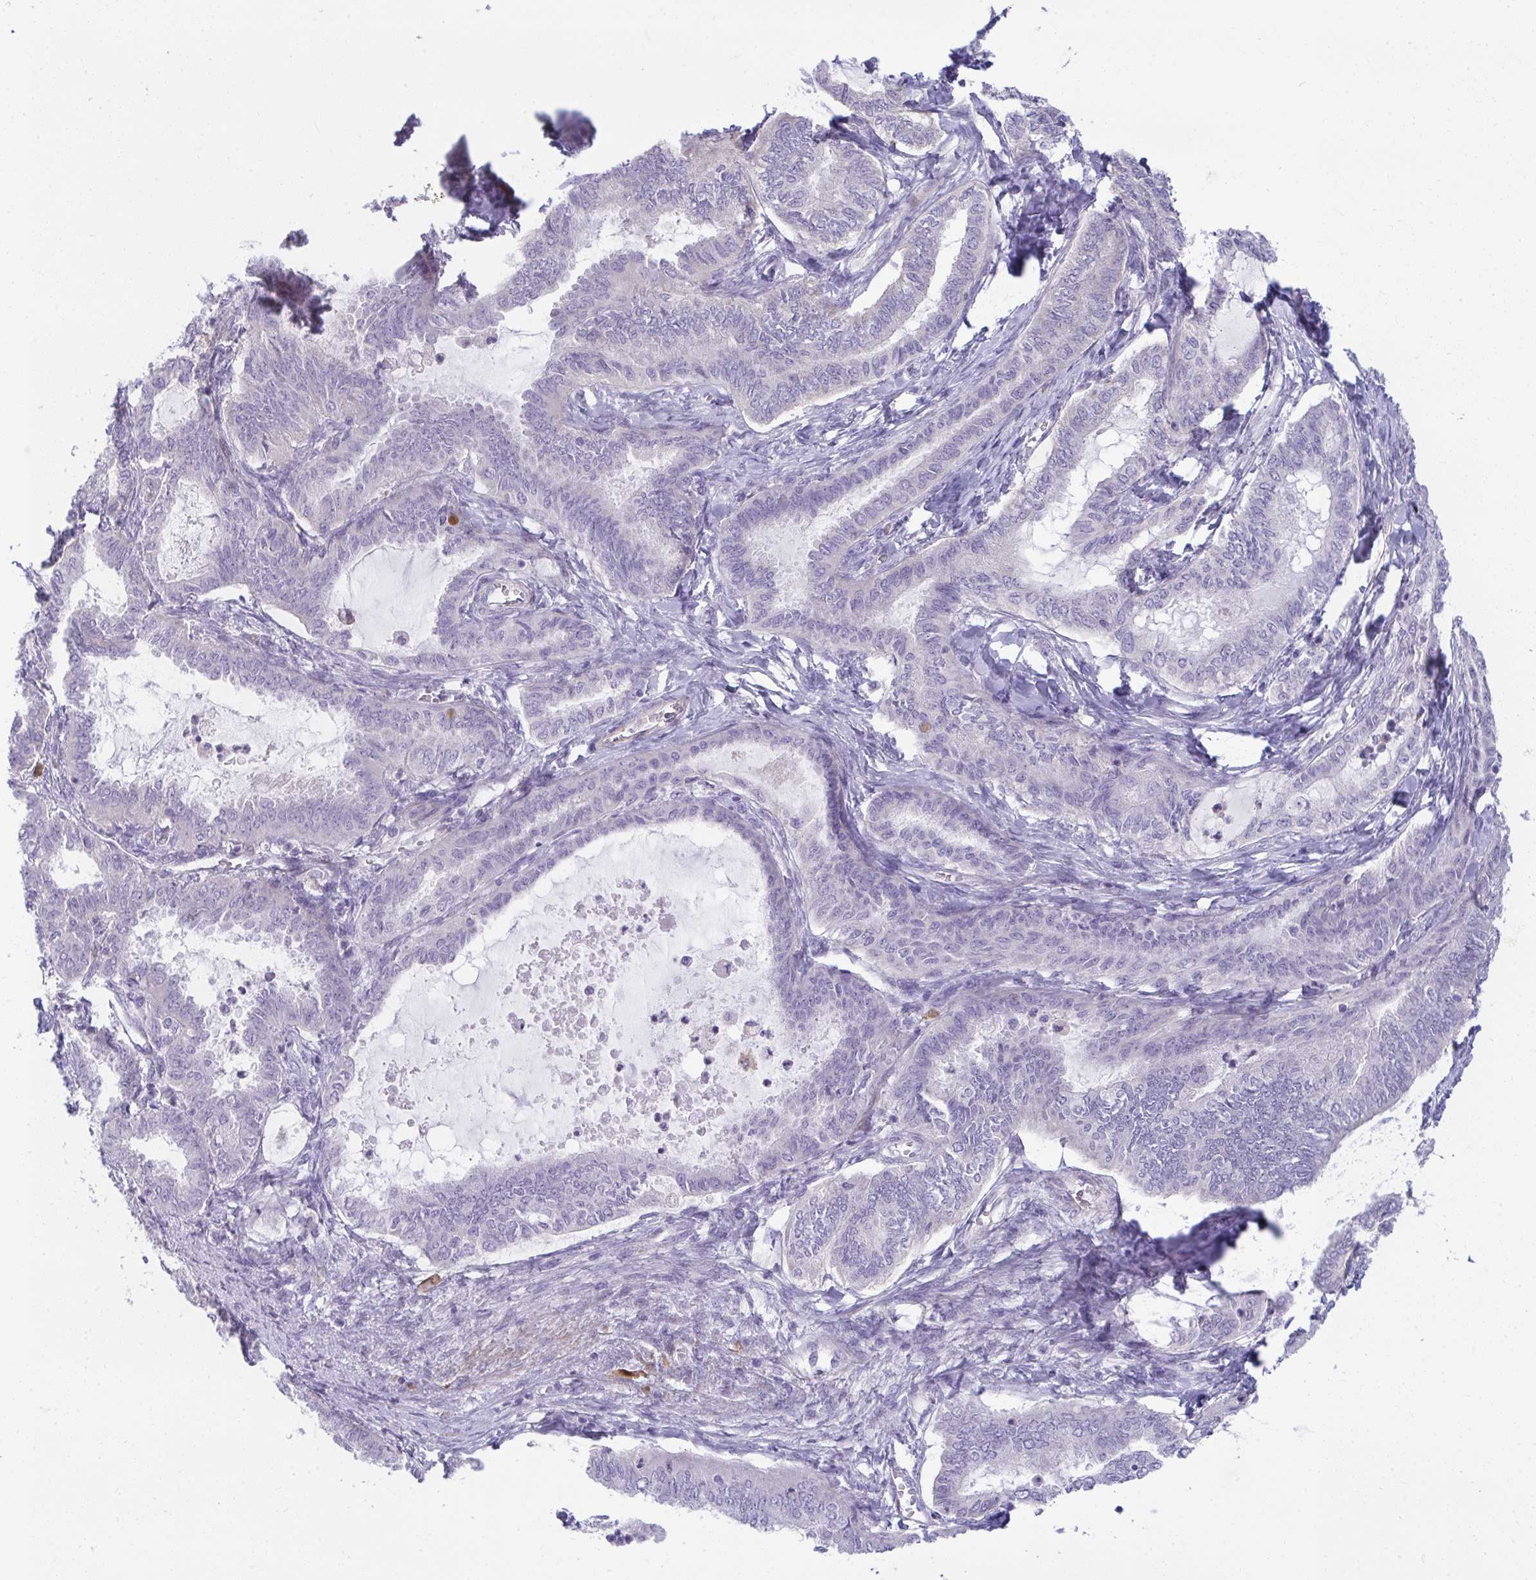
{"staining": {"intensity": "negative", "quantity": "none", "location": "none"}, "tissue": "ovarian cancer", "cell_type": "Tumor cells", "image_type": "cancer", "snomed": [{"axis": "morphology", "description": "Carcinoma, endometroid"}, {"axis": "topography", "description": "Ovary"}], "caption": "Image shows no protein positivity in tumor cells of ovarian cancer (endometroid carcinoma) tissue.", "gene": "PIGZ", "patient": {"sex": "female", "age": 70}}